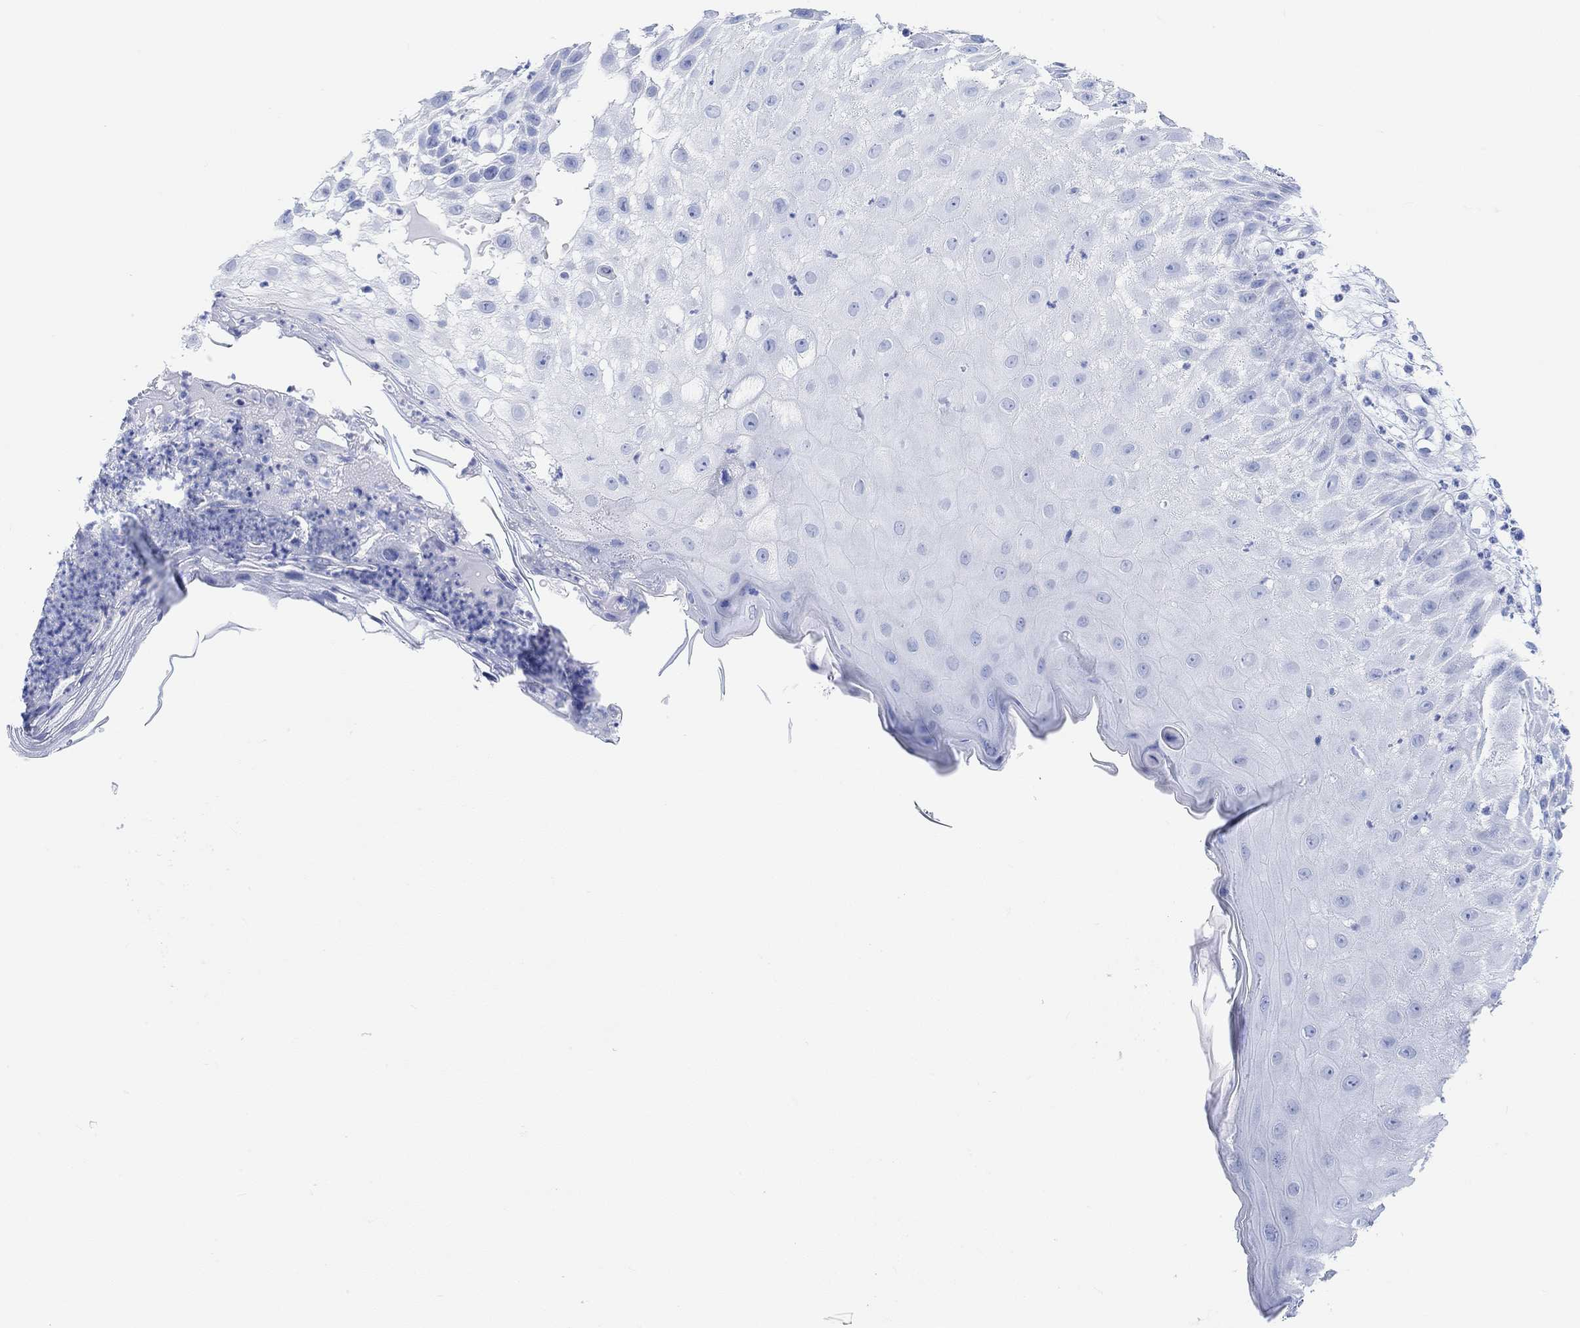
{"staining": {"intensity": "negative", "quantity": "none", "location": "none"}, "tissue": "skin cancer", "cell_type": "Tumor cells", "image_type": "cancer", "snomed": [{"axis": "morphology", "description": "Normal tissue, NOS"}, {"axis": "morphology", "description": "Squamous cell carcinoma, NOS"}, {"axis": "topography", "description": "Skin"}], "caption": "Histopathology image shows no significant protein expression in tumor cells of squamous cell carcinoma (skin). The staining was performed using DAB (3,3'-diaminobenzidine) to visualize the protein expression in brown, while the nuclei were stained in blue with hematoxylin (Magnification: 20x).", "gene": "ANKRD33", "patient": {"sex": "male", "age": 79}}